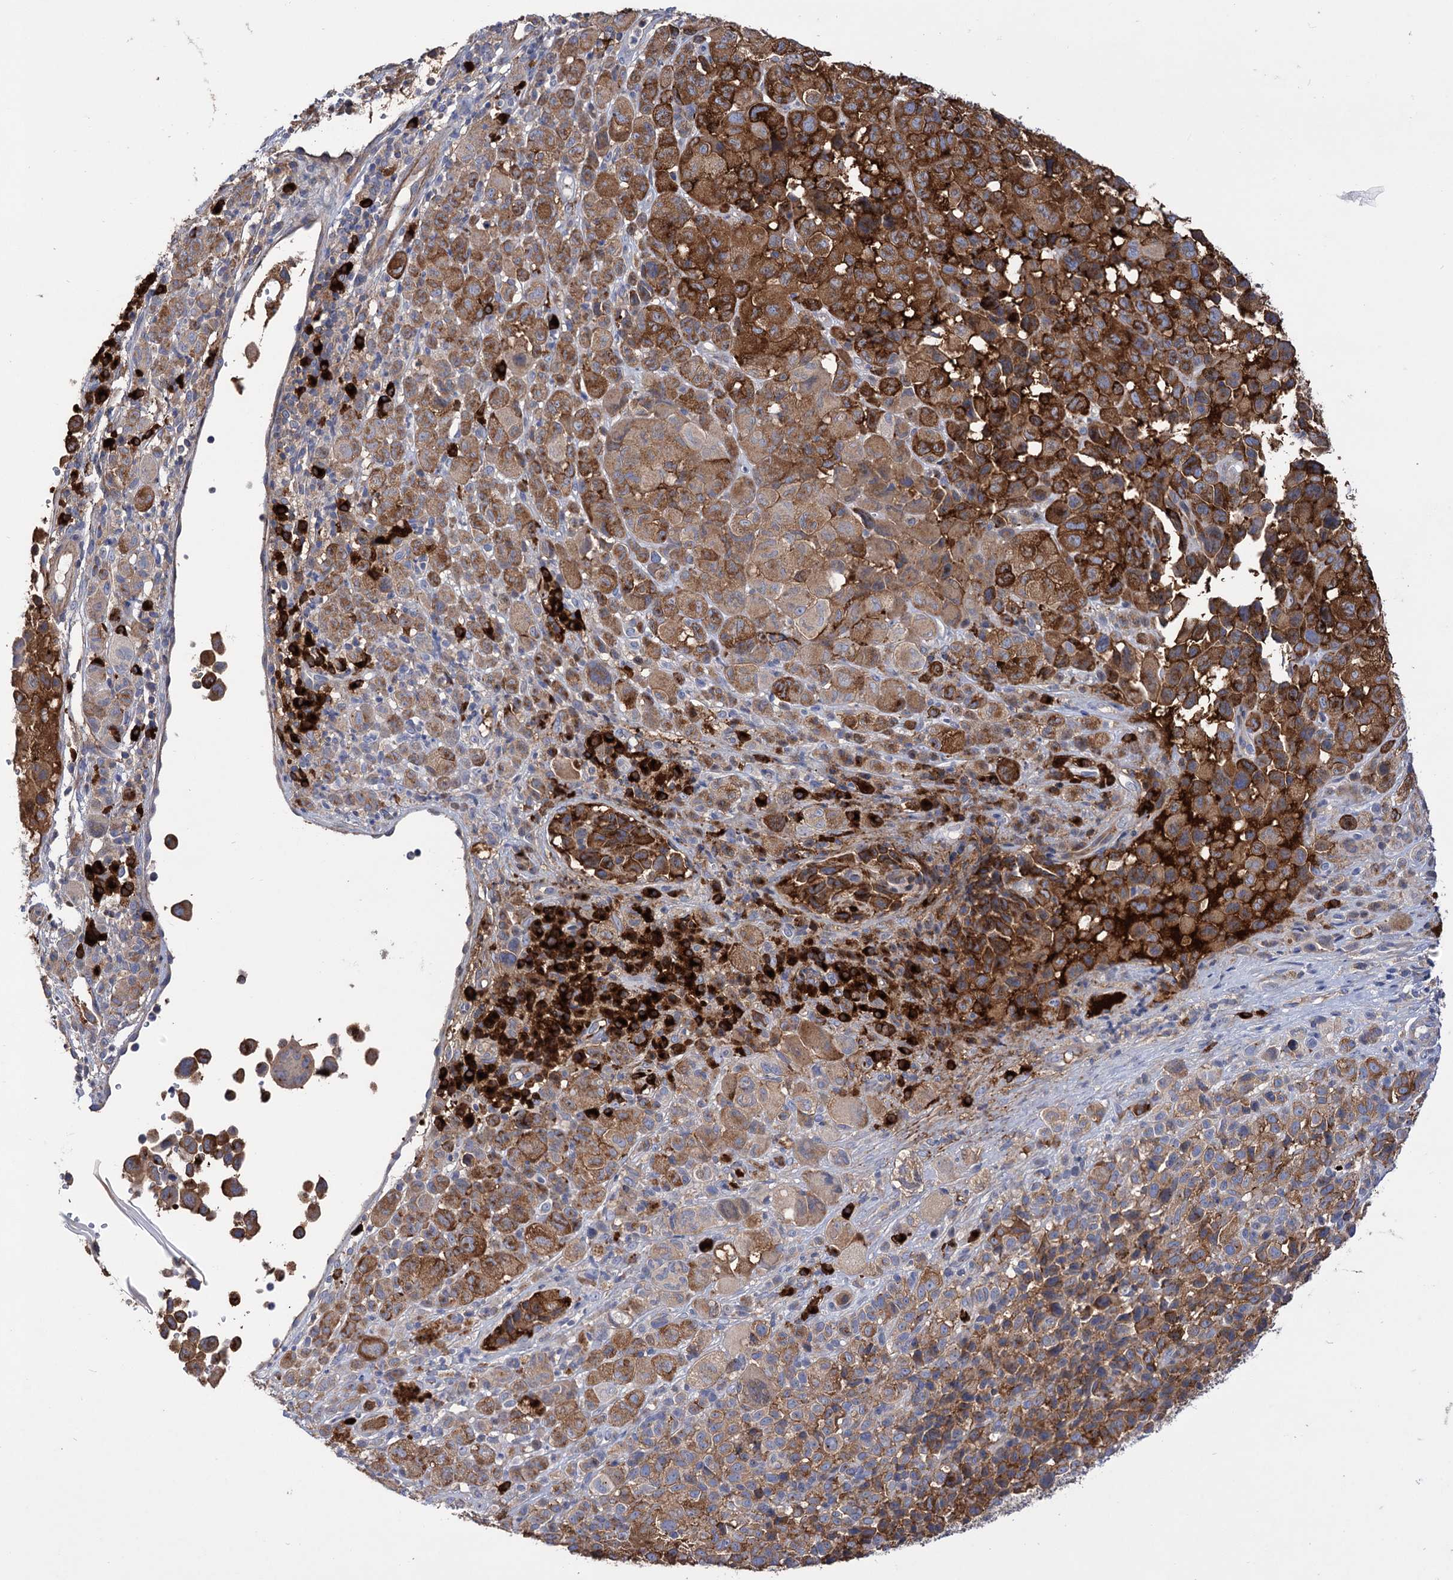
{"staining": {"intensity": "moderate", "quantity": ">75%", "location": "cytoplasmic/membranous"}, "tissue": "melanoma", "cell_type": "Tumor cells", "image_type": "cancer", "snomed": [{"axis": "morphology", "description": "Malignant melanoma, NOS"}, {"axis": "topography", "description": "Skin of trunk"}], "caption": "Malignant melanoma stained with a brown dye displays moderate cytoplasmic/membranous positive positivity in approximately >75% of tumor cells.", "gene": "BBS4", "patient": {"sex": "male", "age": 71}}